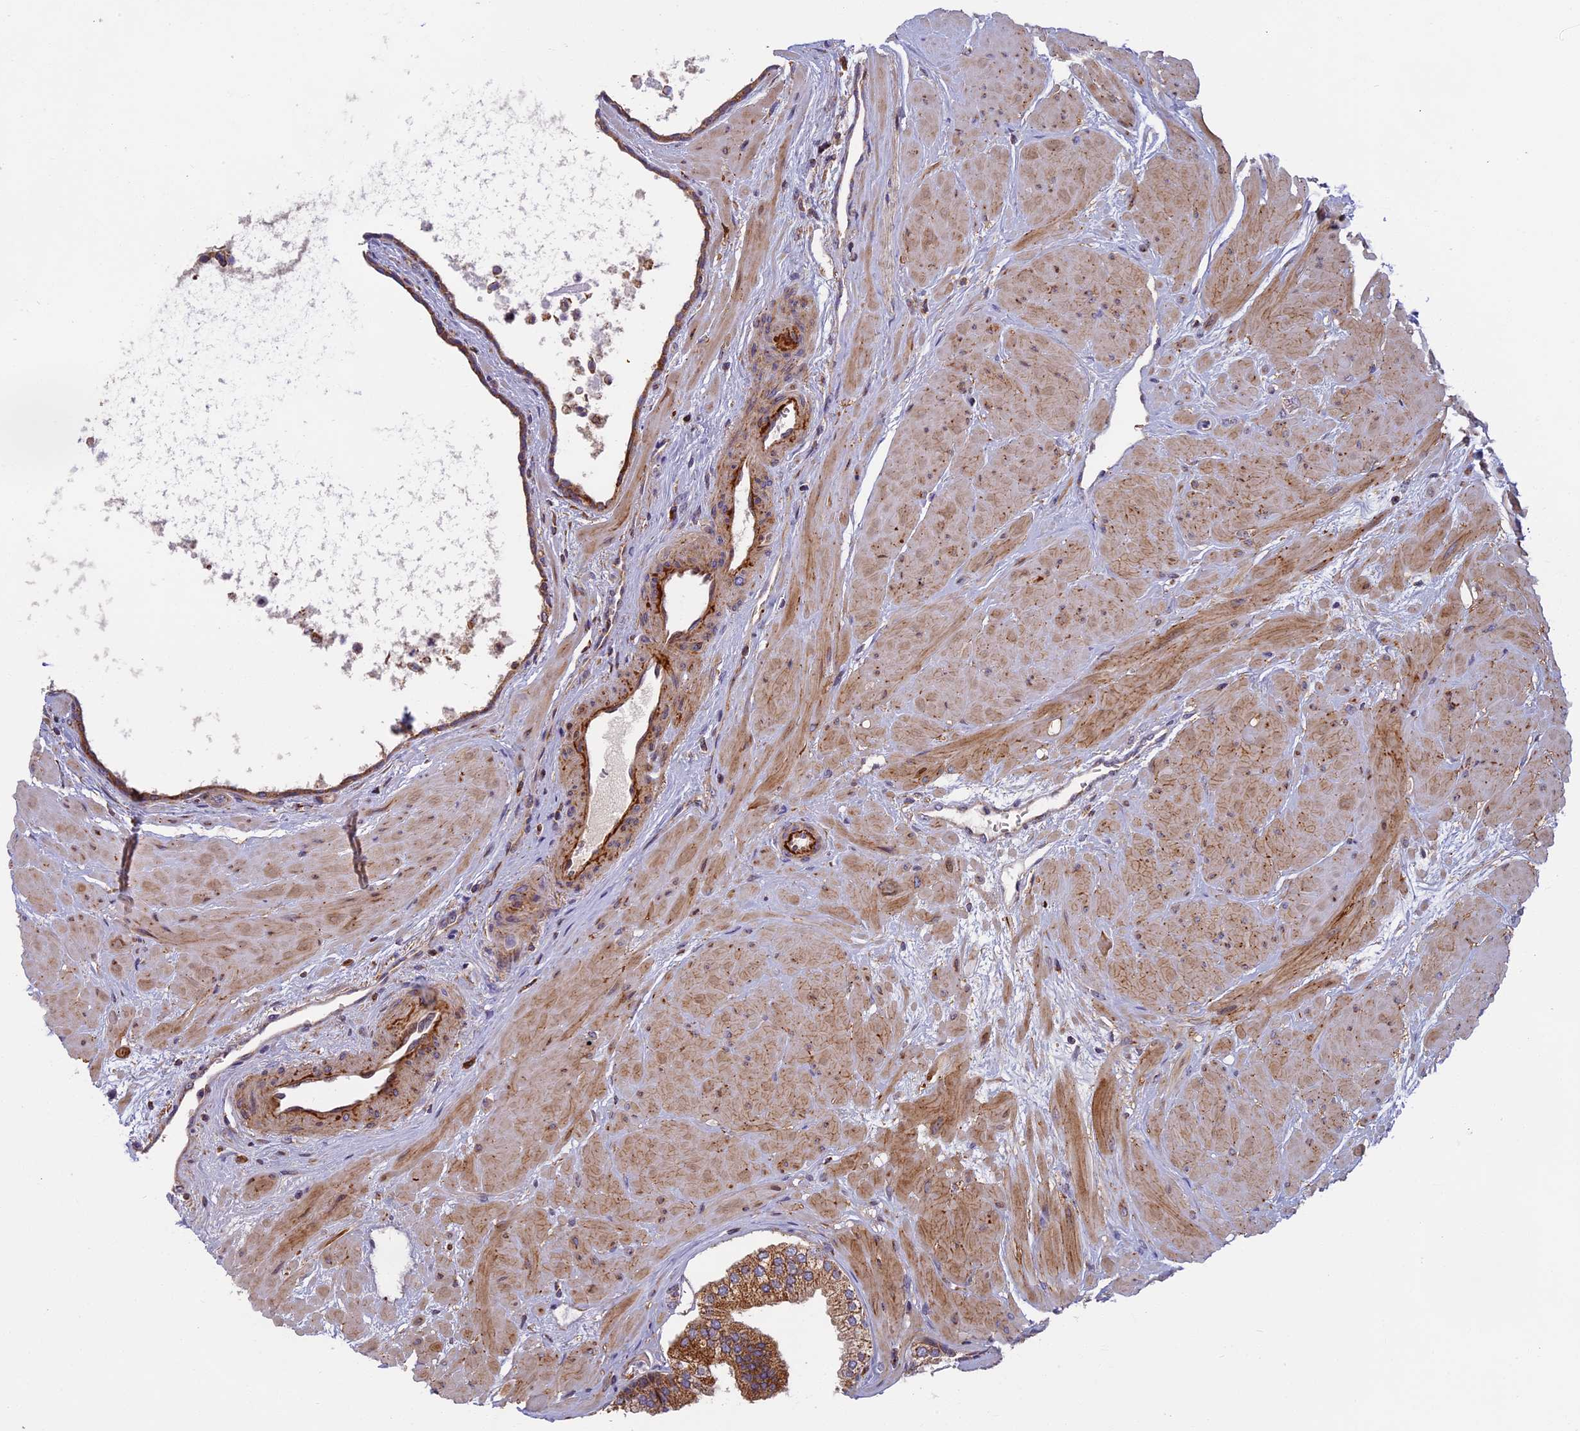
{"staining": {"intensity": "moderate", "quantity": ">75%", "location": "cytoplasmic/membranous"}, "tissue": "prostate", "cell_type": "Glandular cells", "image_type": "normal", "snomed": [{"axis": "morphology", "description": "Normal tissue, NOS"}, {"axis": "topography", "description": "Prostate"}], "caption": "Immunohistochemical staining of unremarkable human prostate displays moderate cytoplasmic/membranous protein positivity in about >75% of glandular cells. (DAB (3,3'-diaminobenzidine) IHC, brown staining for protein, blue staining for nuclei).", "gene": "EDAR", "patient": {"sex": "male", "age": 48}}